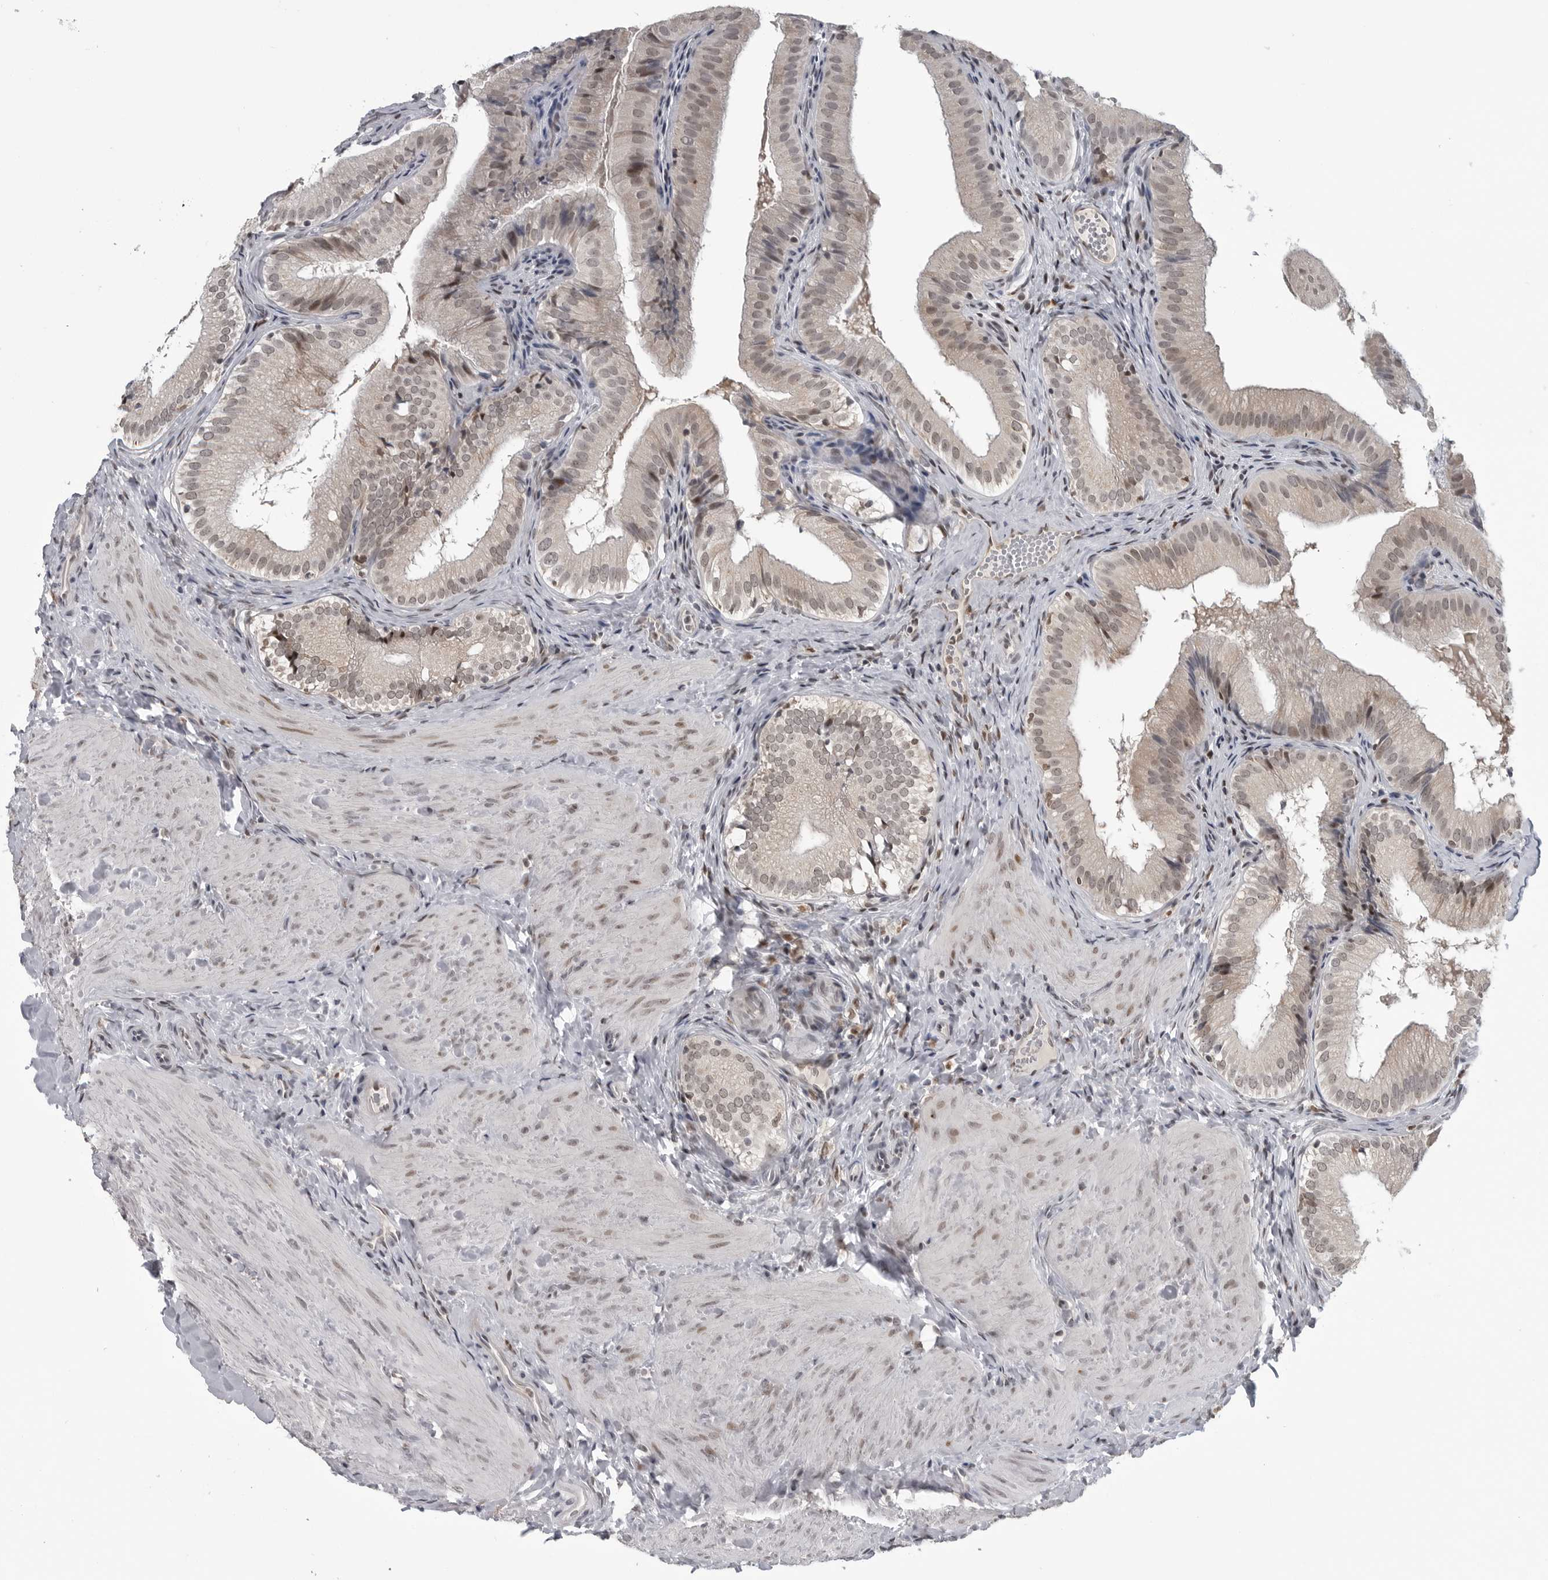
{"staining": {"intensity": "moderate", "quantity": ">75%", "location": "cytoplasmic/membranous,nuclear"}, "tissue": "gallbladder", "cell_type": "Glandular cells", "image_type": "normal", "snomed": [{"axis": "morphology", "description": "Normal tissue, NOS"}, {"axis": "topography", "description": "Gallbladder"}], "caption": "Glandular cells show medium levels of moderate cytoplasmic/membranous,nuclear positivity in approximately >75% of cells in normal human gallbladder.", "gene": "C8orf58", "patient": {"sex": "female", "age": 30}}